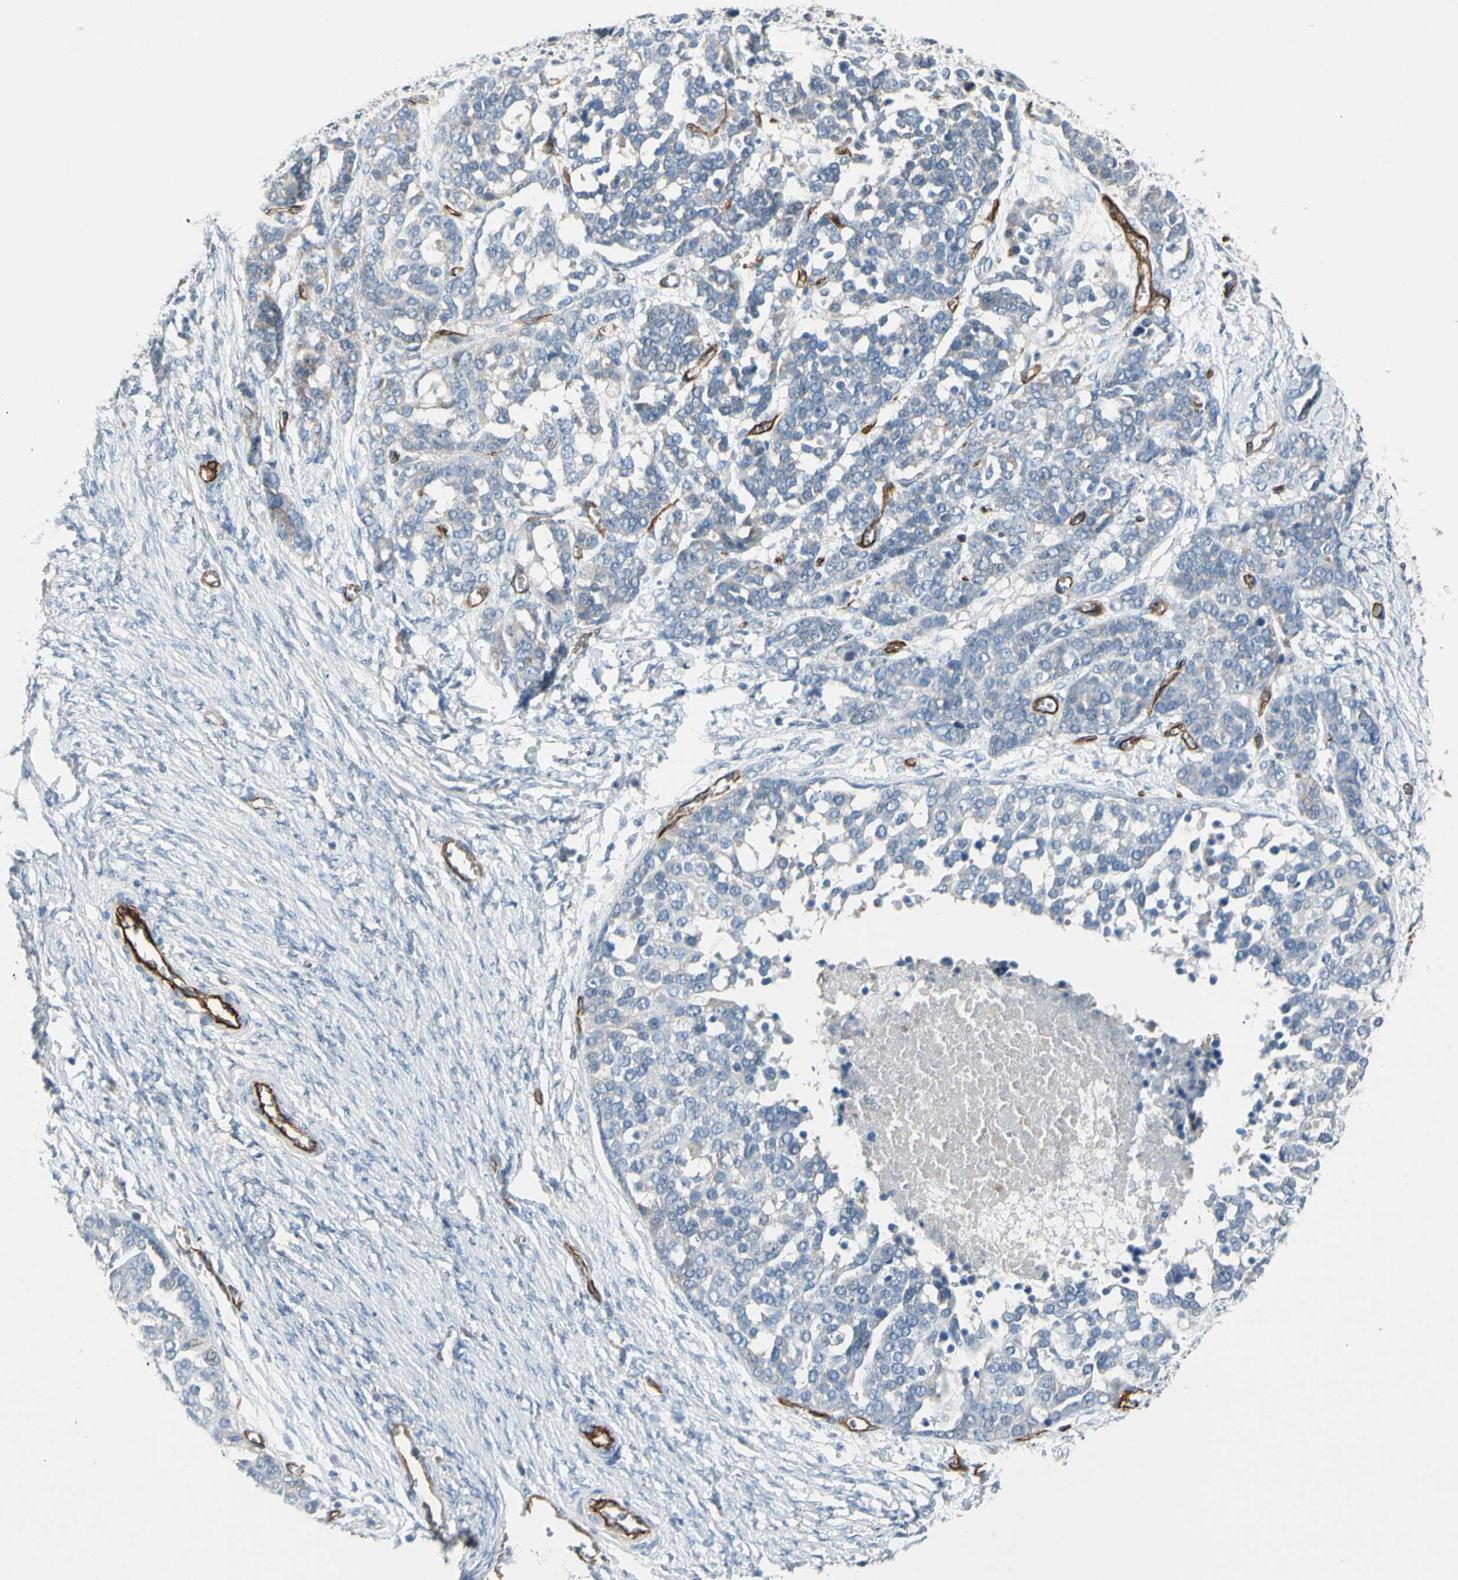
{"staining": {"intensity": "negative", "quantity": "none", "location": "none"}, "tissue": "ovarian cancer", "cell_type": "Tumor cells", "image_type": "cancer", "snomed": [{"axis": "morphology", "description": "Cystadenocarcinoma, serous, NOS"}, {"axis": "topography", "description": "Ovary"}], "caption": "A photomicrograph of serous cystadenocarcinoma (ovarian) stained for a protein shows no brown staining in tumor cells.", "gene": "CD93", "patient": {"sex": "female", "age": 44}}